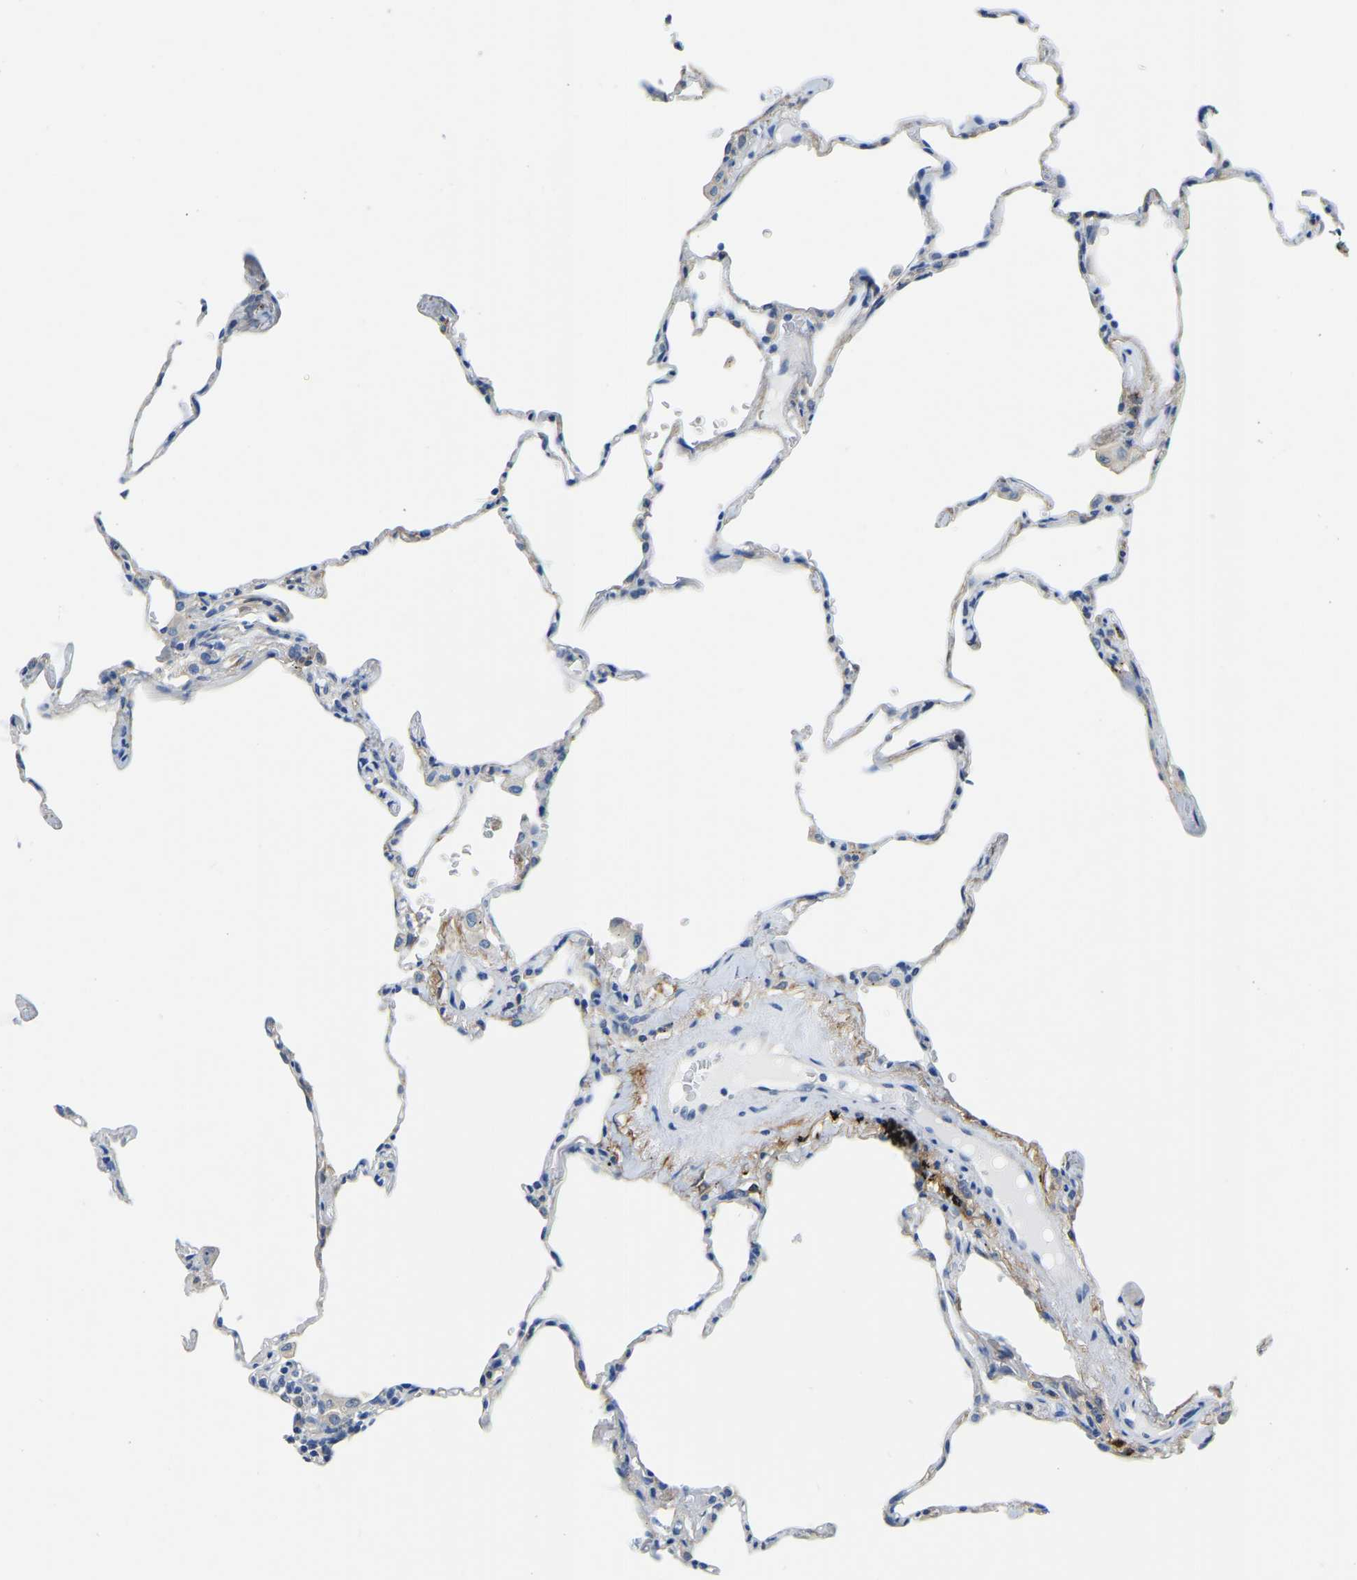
{"staining": {"intensity": "negative", "quantity": "none", "location": "none"}, "tissue": "lung", "cell_type": "Alveolar cells", "image_type": "normal", "snomed": [{"axis": "morphology", "description": "Normal tissue, NOS"}, {"axis": "topography", "description": "Lung"}], "caption": "A histopathology image of lung stained for a protein exhibits no brown staining in alveolar cells. Nuclei are stained in blue.", "gene": "ZDHHC13", "patient": {"sex": "male", "age": 59}}